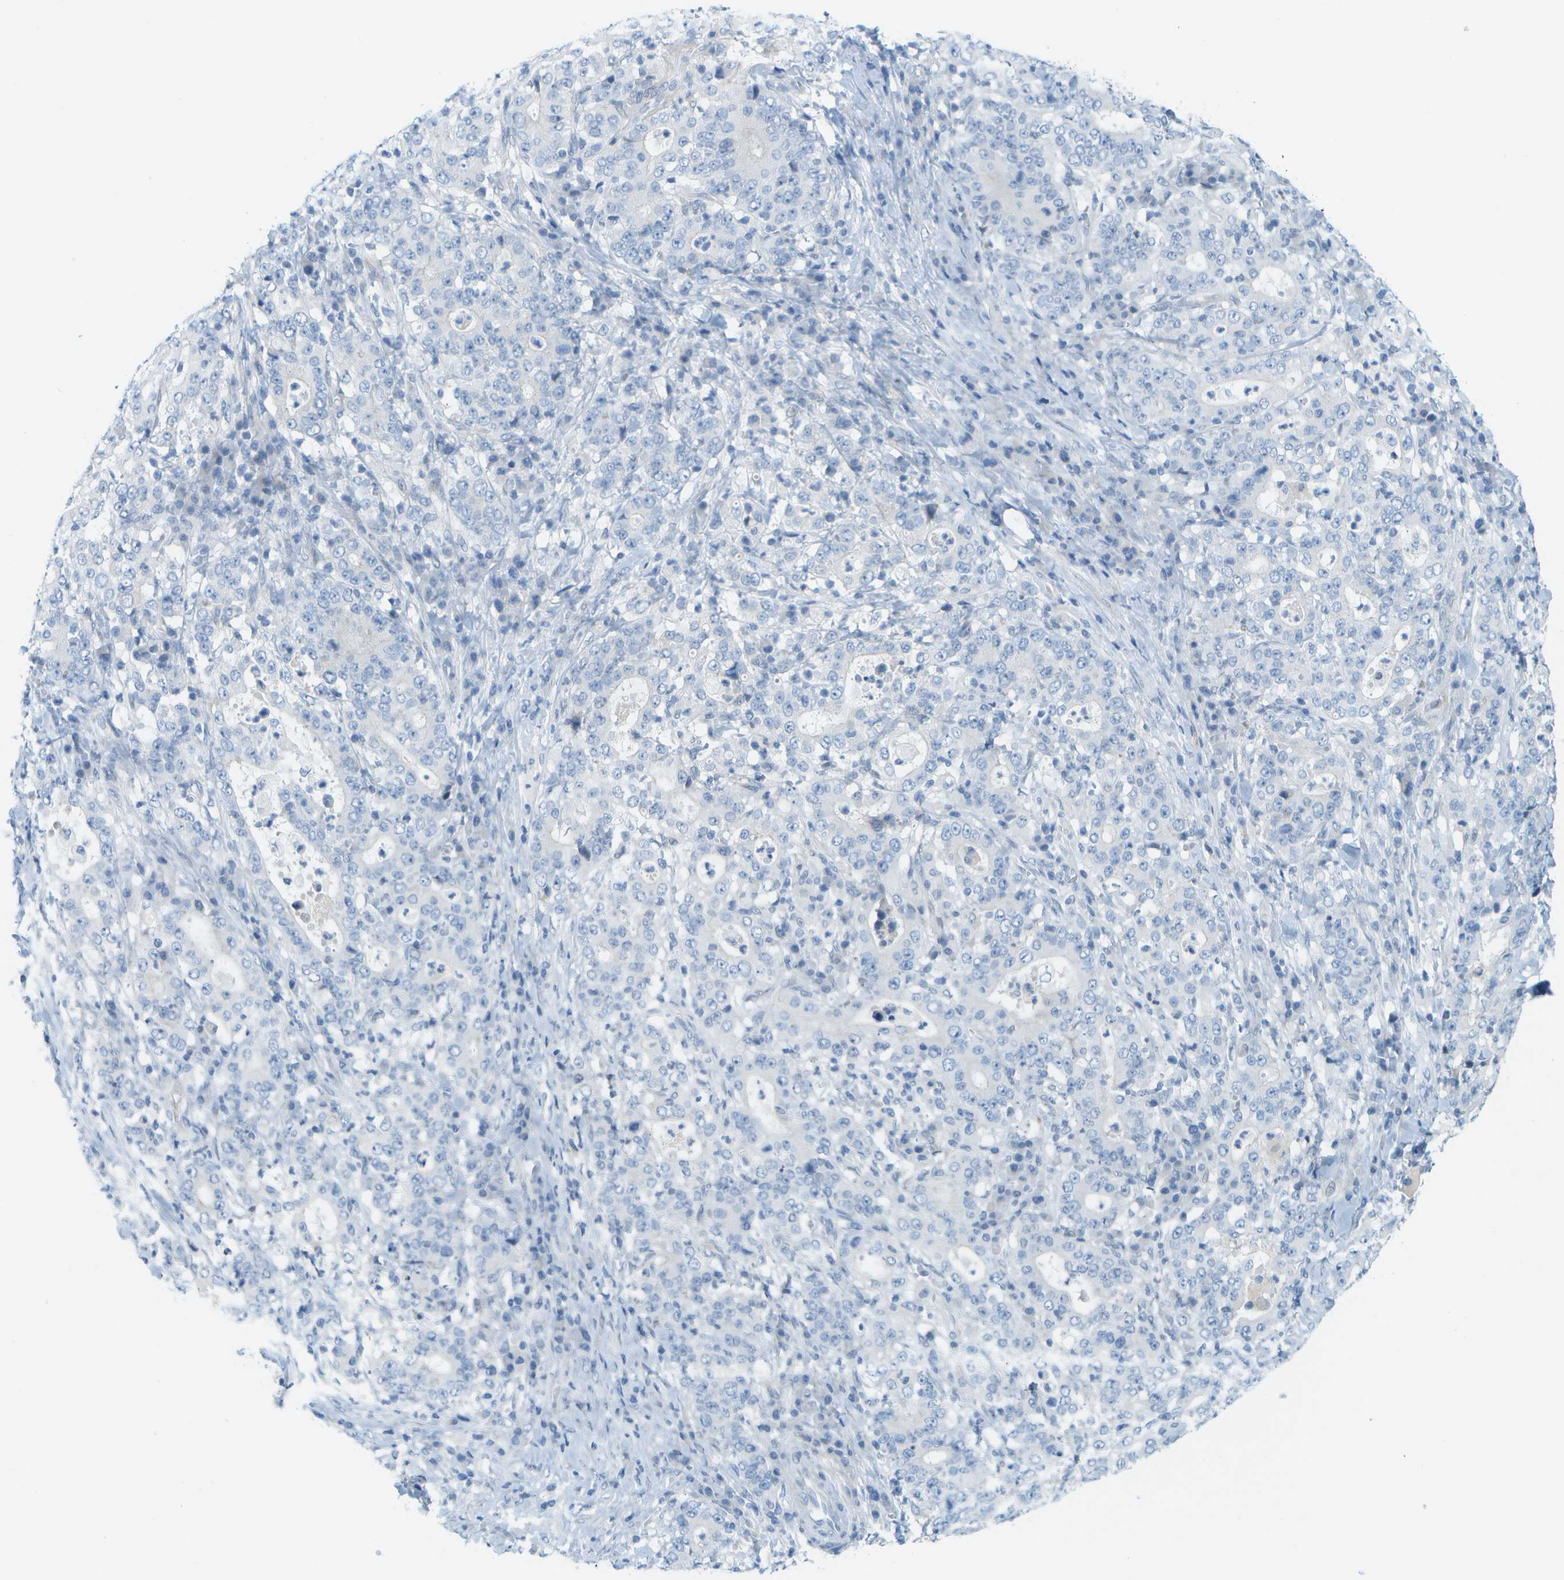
{"staining": {"intensity": "negative", "quantity": "none", "location": "none"}, "tissue": "stomach cancer", "cell_type": "Tumor cells", "image_type": "cancer", "snomed": [{"axis": "morphology", "description": "Normal tissue, NOS"}, {"axis": "morphology", "description": "Adenocarcinoma, NOS"}, {"axis": "topography", "description": "Stomach, upper"}, {"axis": "topography", "description": "Stomach"}], "caption": "Immunohistochemistry (IHC) photomicrograph of stomach adenocarcinoma stained for a protein (brown), which demonstrates no staining in tumor cells.", "gene": "CUL9", "patient": {"sex": "male", "age": 59}}